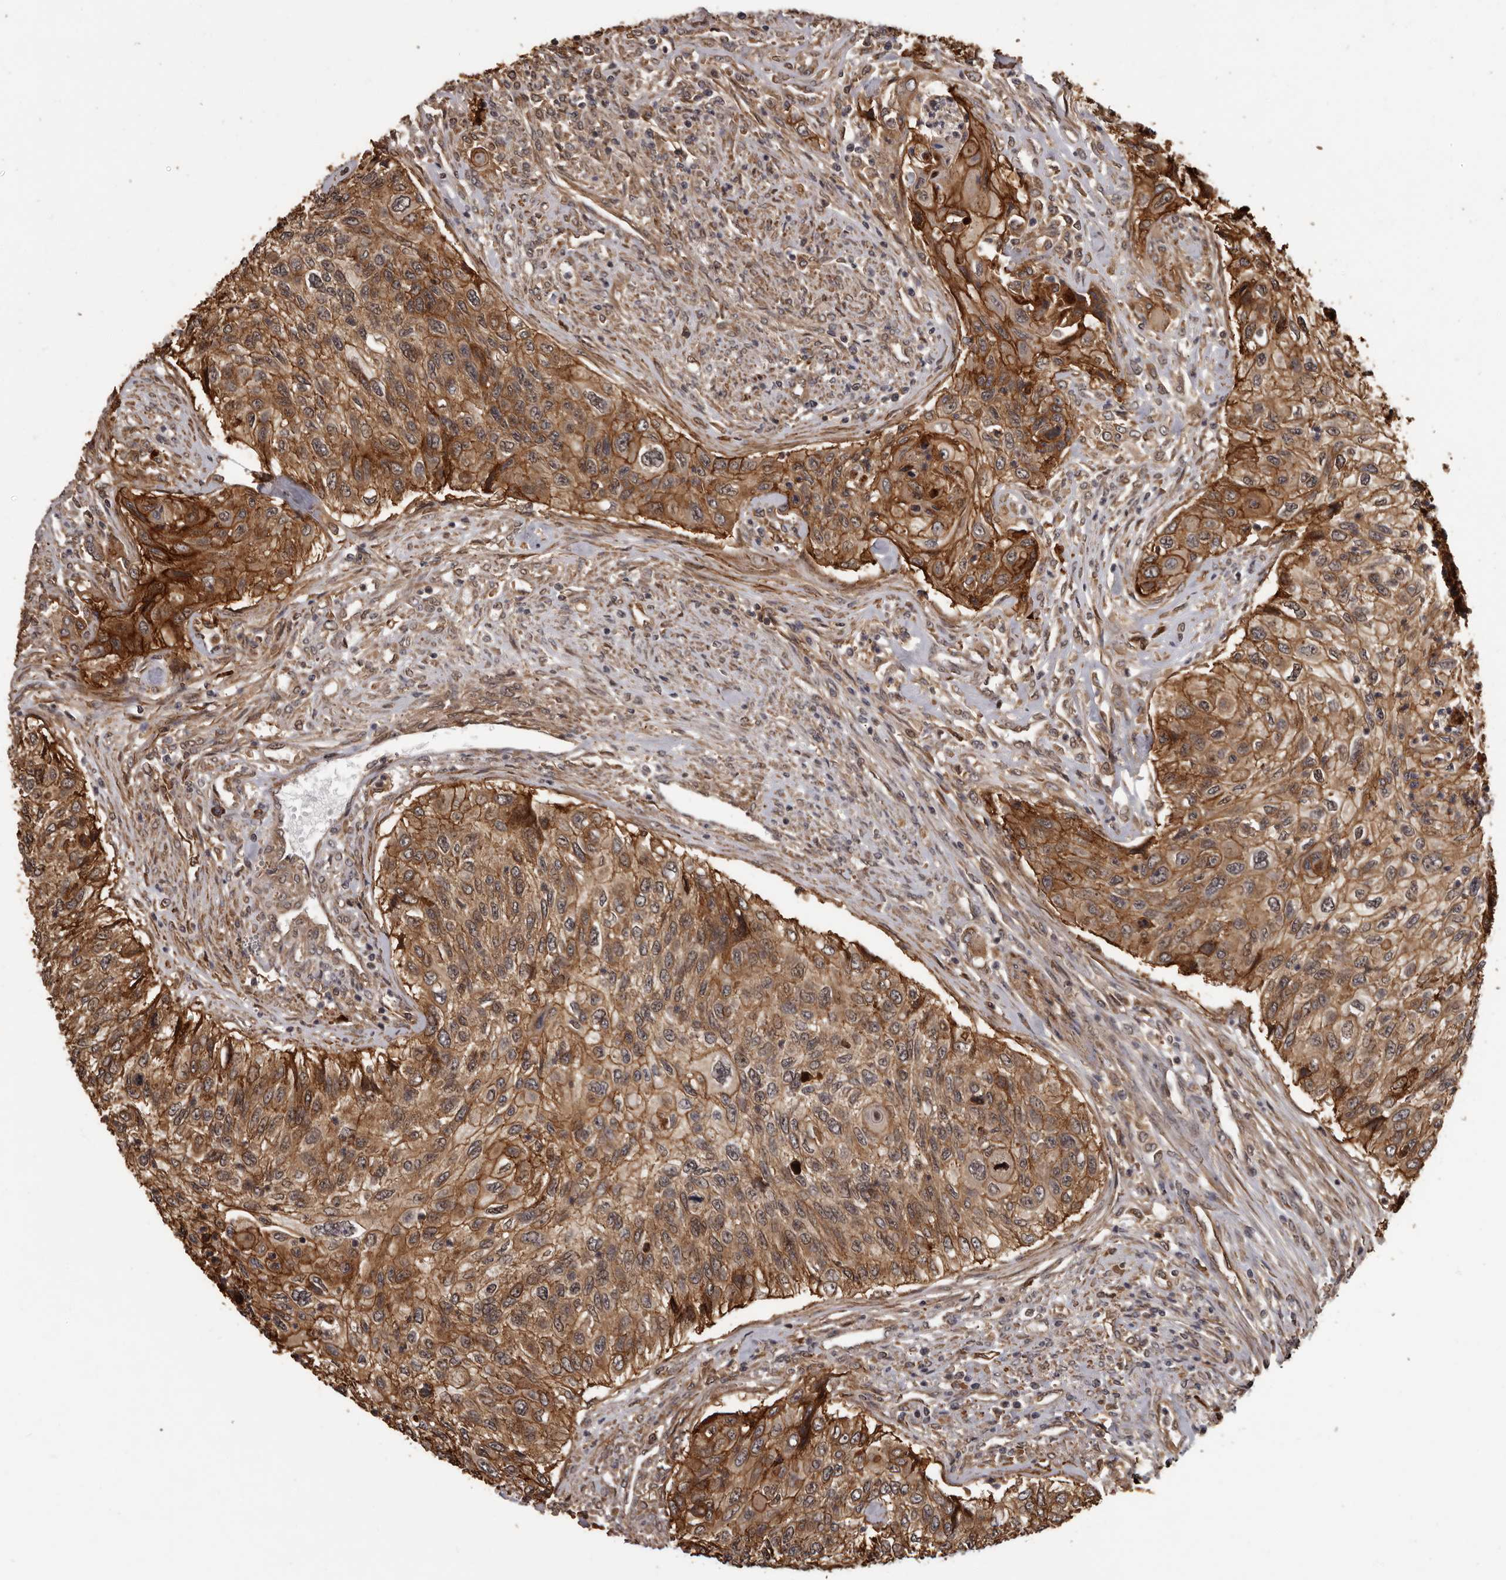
{"staining": {"intensity": "moderate", "quantity": ">75%", "location": "cytoplasmic/membranous"}, "tissue": "urothelial cancer", "cell_type": "Tumor cells", "image_type": "cancer", "snomed": [{"axis": "morphology", "description": "Urothelial carcinoma, High grade"}, {"axis": "topography", "description": "Urinary bladder"}], "caption": "Protein expression analysis of human urothelial cancer reveals moderate cytoplasmic/membranous positivity in approximately >75% of tumor cells.", "gene": "SLITRK6", "patient": {"sex": "female", "age": 60}}